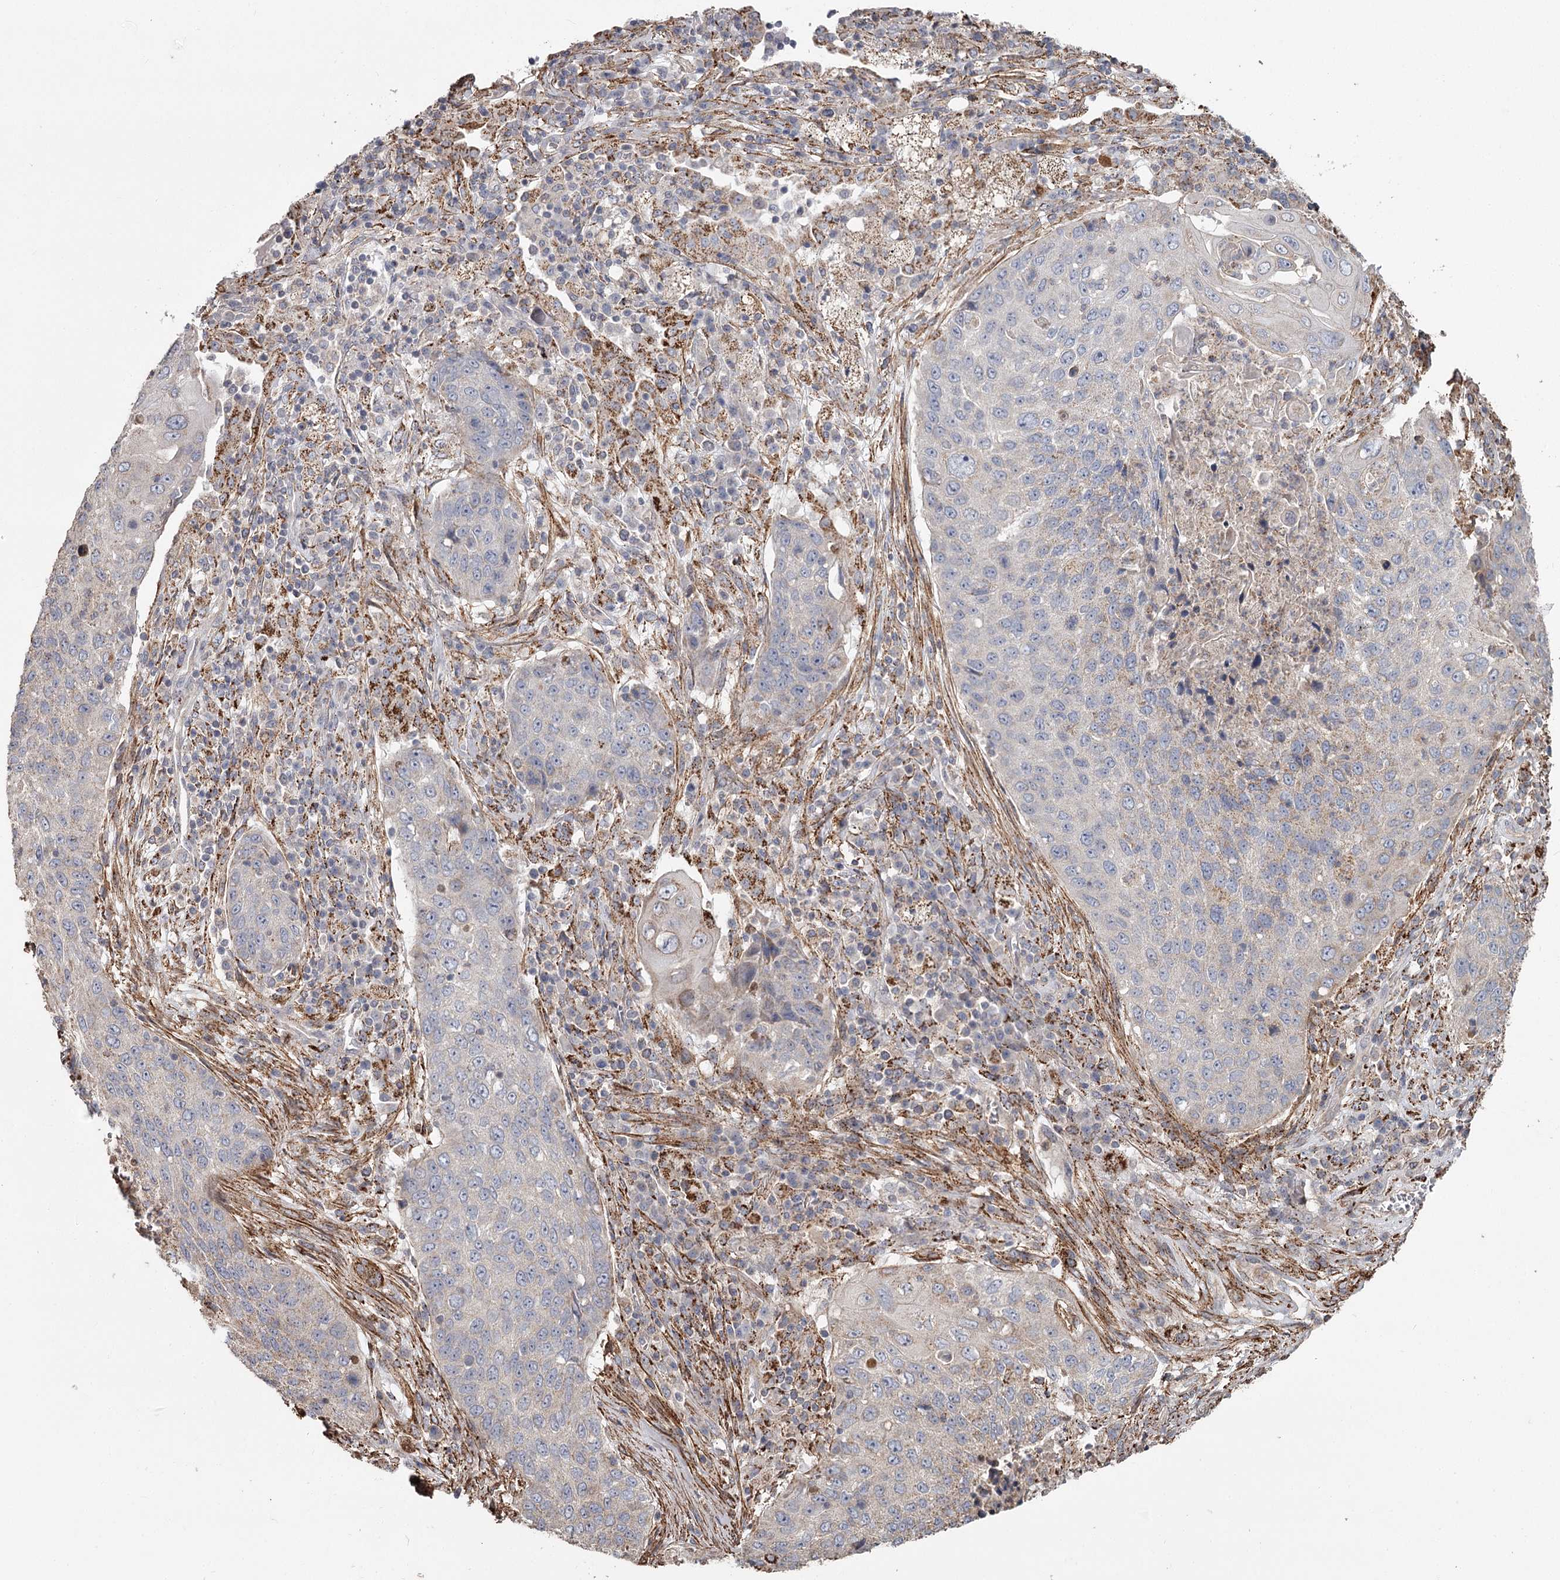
{"staining": {"intensity": "negative", "quantity": "none", "location": "none"}, "tissue": "lung cancer", "cell_type": "Tumor cells", "image_type": "cancer", "snomed": [{"axis": "morphology", "description": "Squamous cell carcinoma, NOS"}, {"axis": "topography", "description": "Lung"}], "caption": "This is an IHC micrograph of human lung squamous cell carcinoma. There is no positivity in tumor cells.", "gene": "DHRS9", "patient": {"sex": "female", "age": 63}}